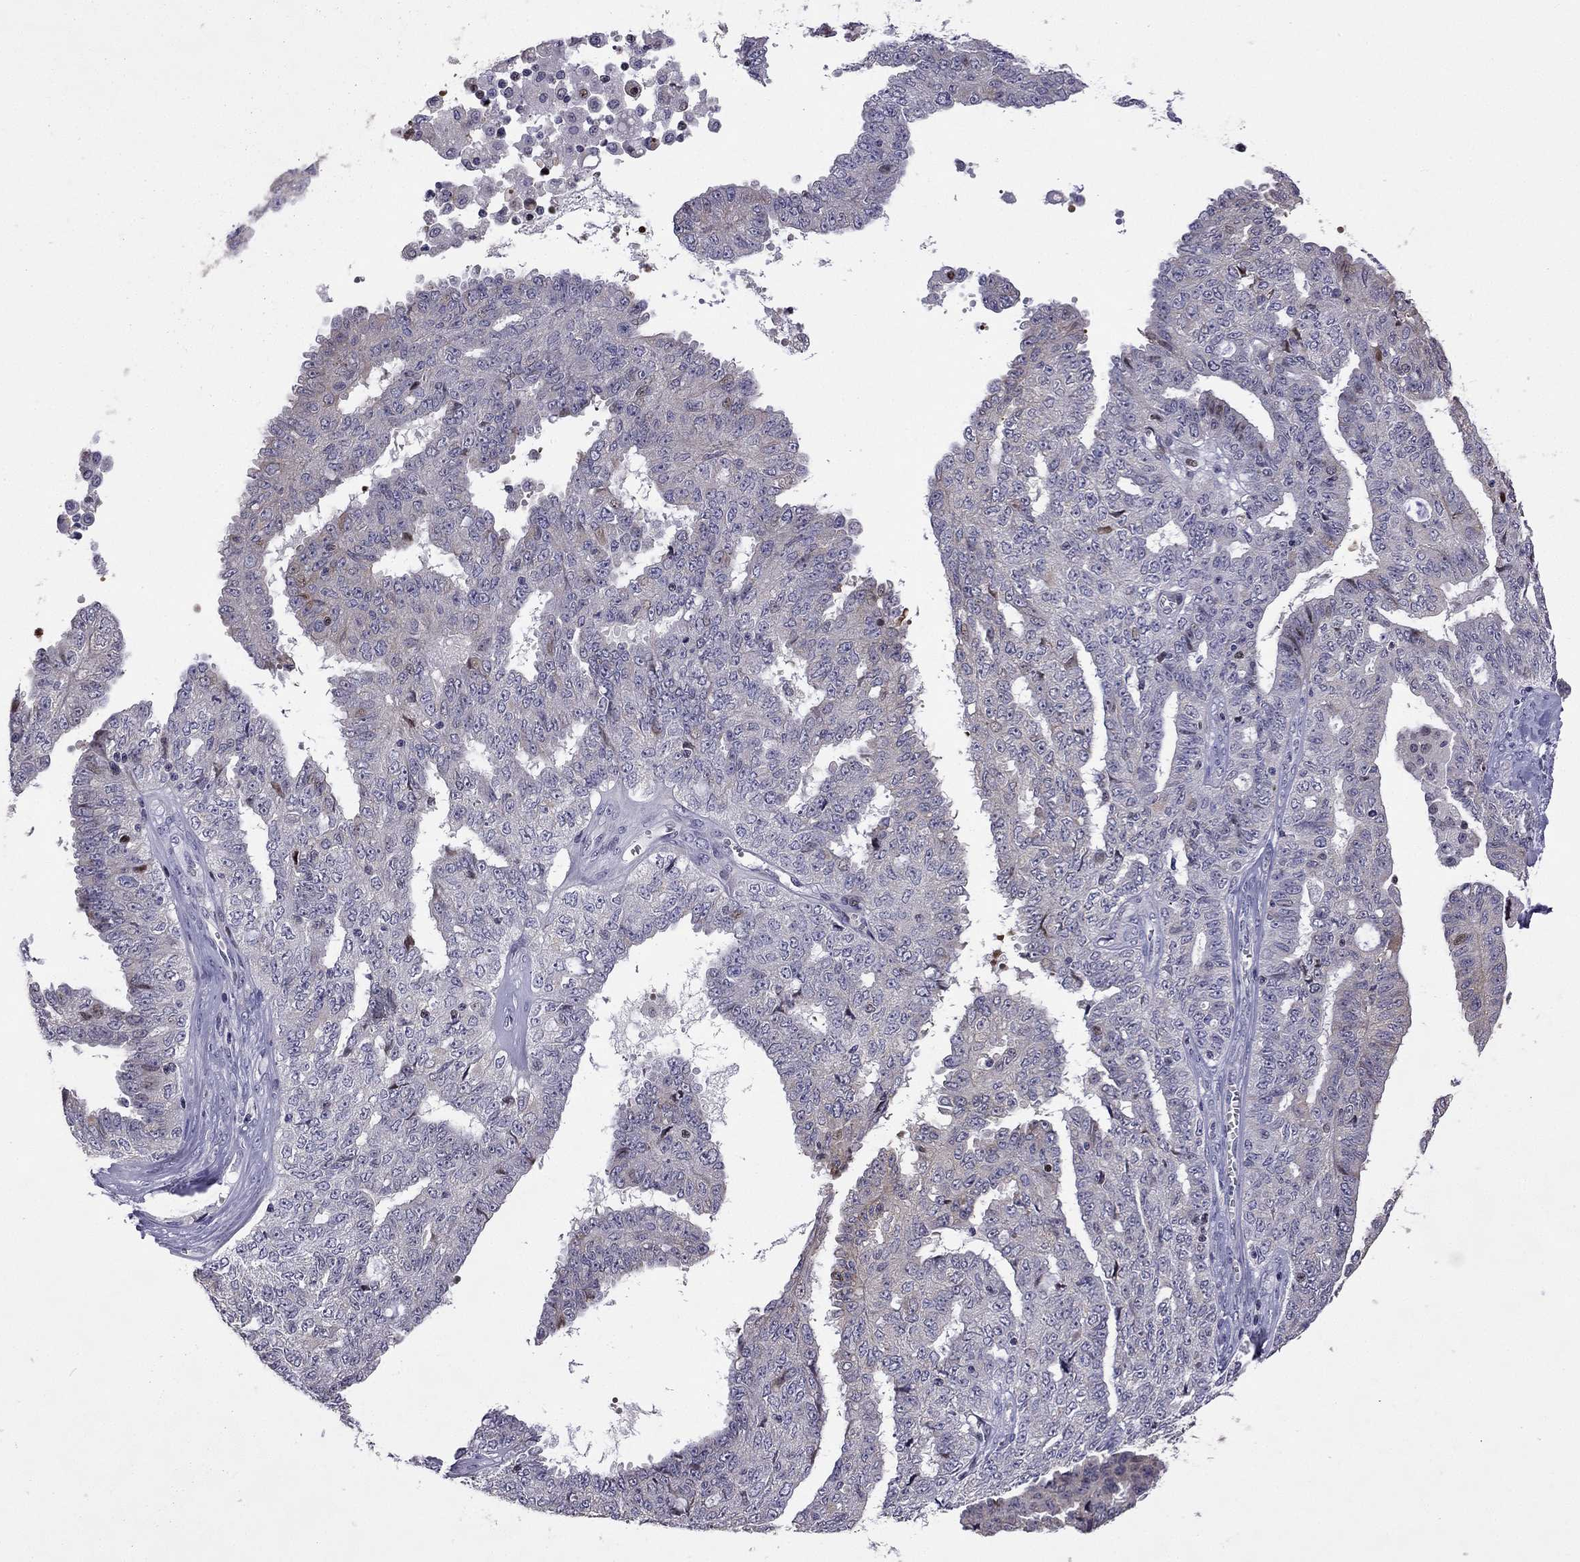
{"staining": {"intensity": "negative", "quantity": "none", "location": "none"}, "tissue": "ovarian cancer", "cell_type": "Tumor cells", "image_type": "cancer", "snomed": [{"axis": "morphology", "description": "Cystadenocarcinoma, serous, NOS"}, {"axis": "topography", "description": "Ovary"}], "caption": "A high-resolution histopathology image shows IHC staining of ovarian cancer (serous cystadenocarcinoma), which shows no significant expression in tumor cells.", "gene": "CFAP70", "patient": {"sex": "female", "age": 71}}